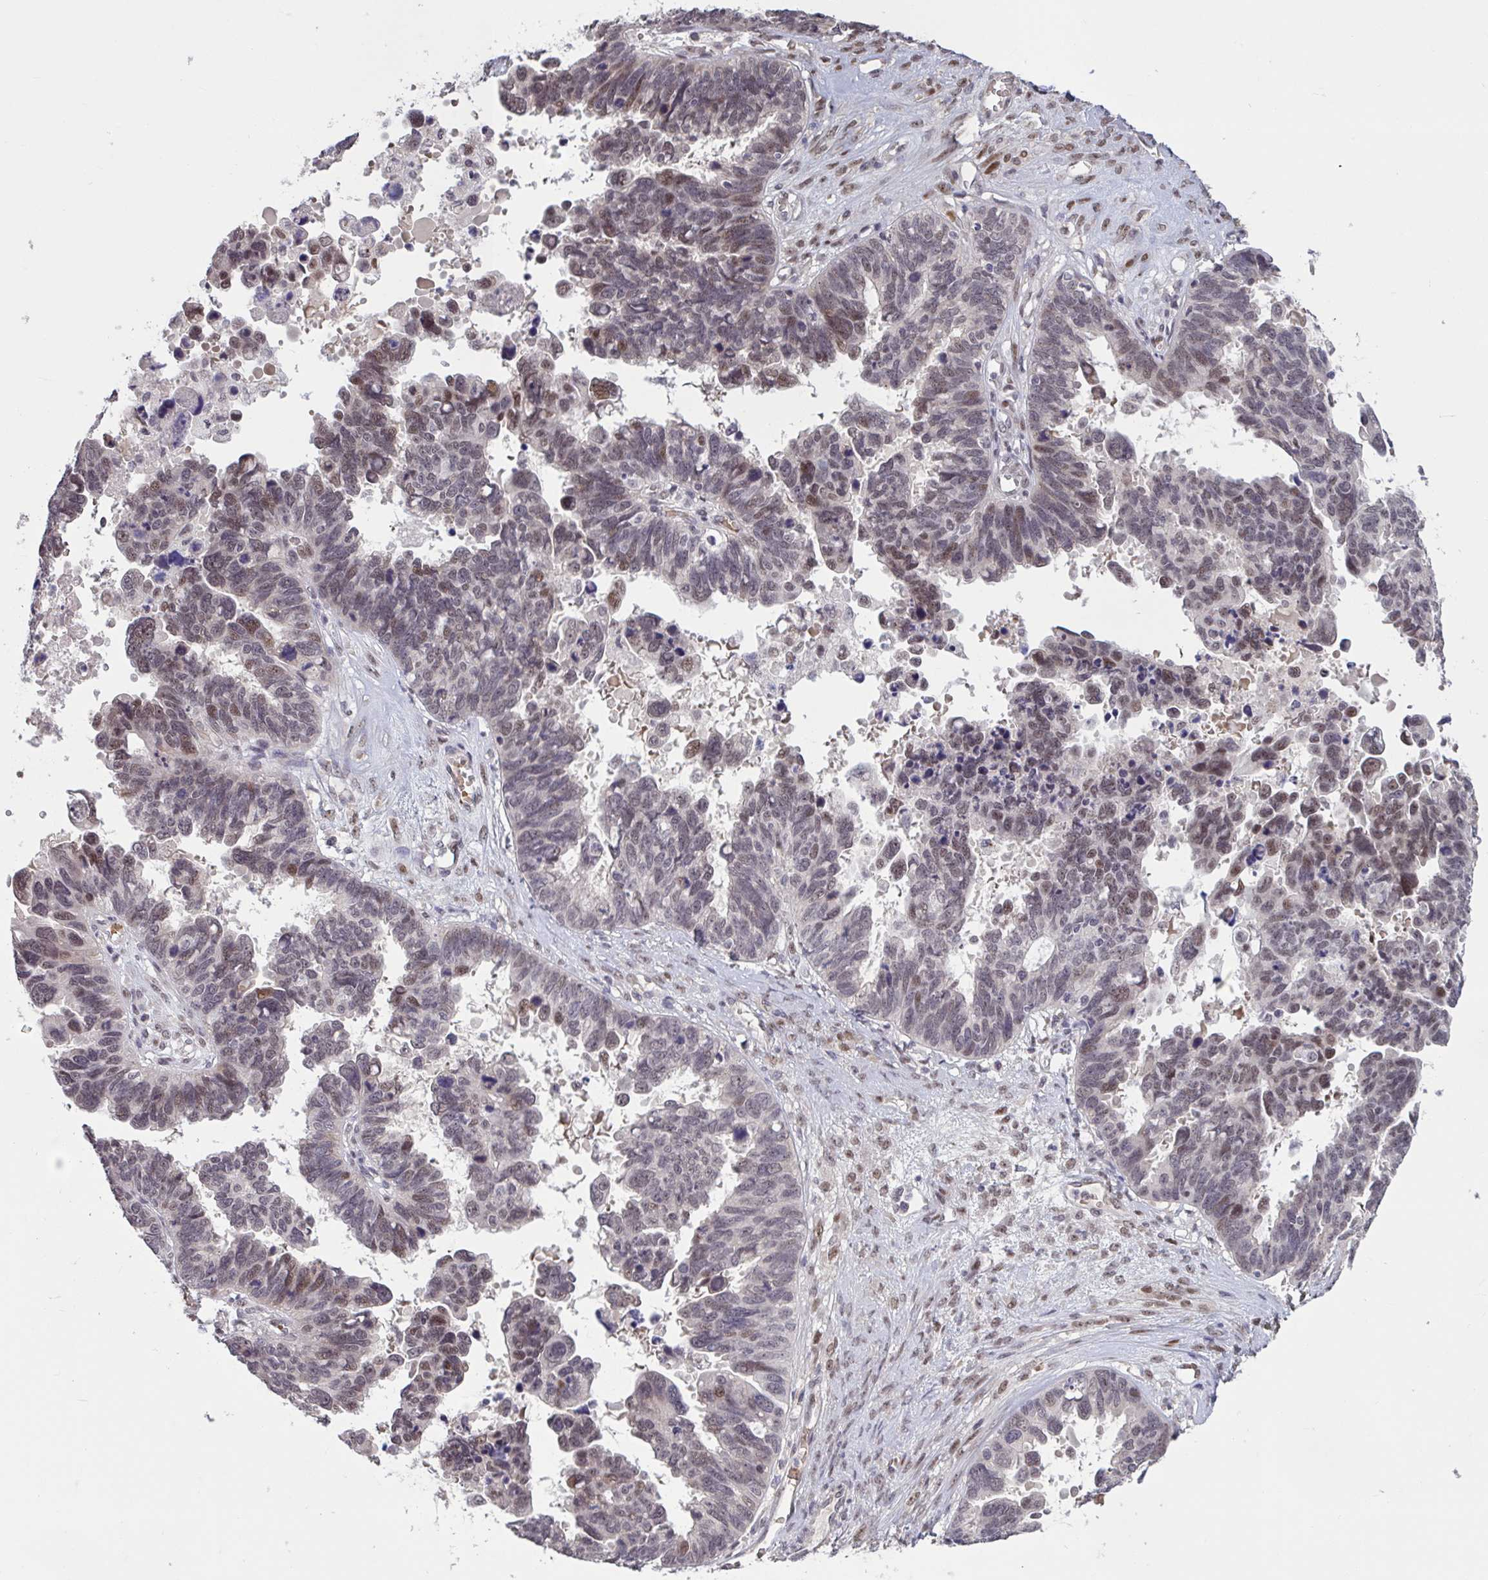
{"staining": {"intensity": "moderate", "quantity": "25%-75%", "location": "nuclear"}, "tissue": "ovarian cancer", "cell_type": "Tumor cells", "image_type": "cancer", "snomed": [{"axis": "morphology", "description": "Cystadenocarcinoma, serous, NOS"}, {"axis": "topography", "description": "Ovary"}], "caption": "Brown immunohistochemical staining in human ovarian cancer (serous cystadenocarcinoma) displays moderate nuclear positivity in approximately 25%-75% of tumor cells.", "gene": "ZNF414", "patient": {"sex": "female", "age": 60}}